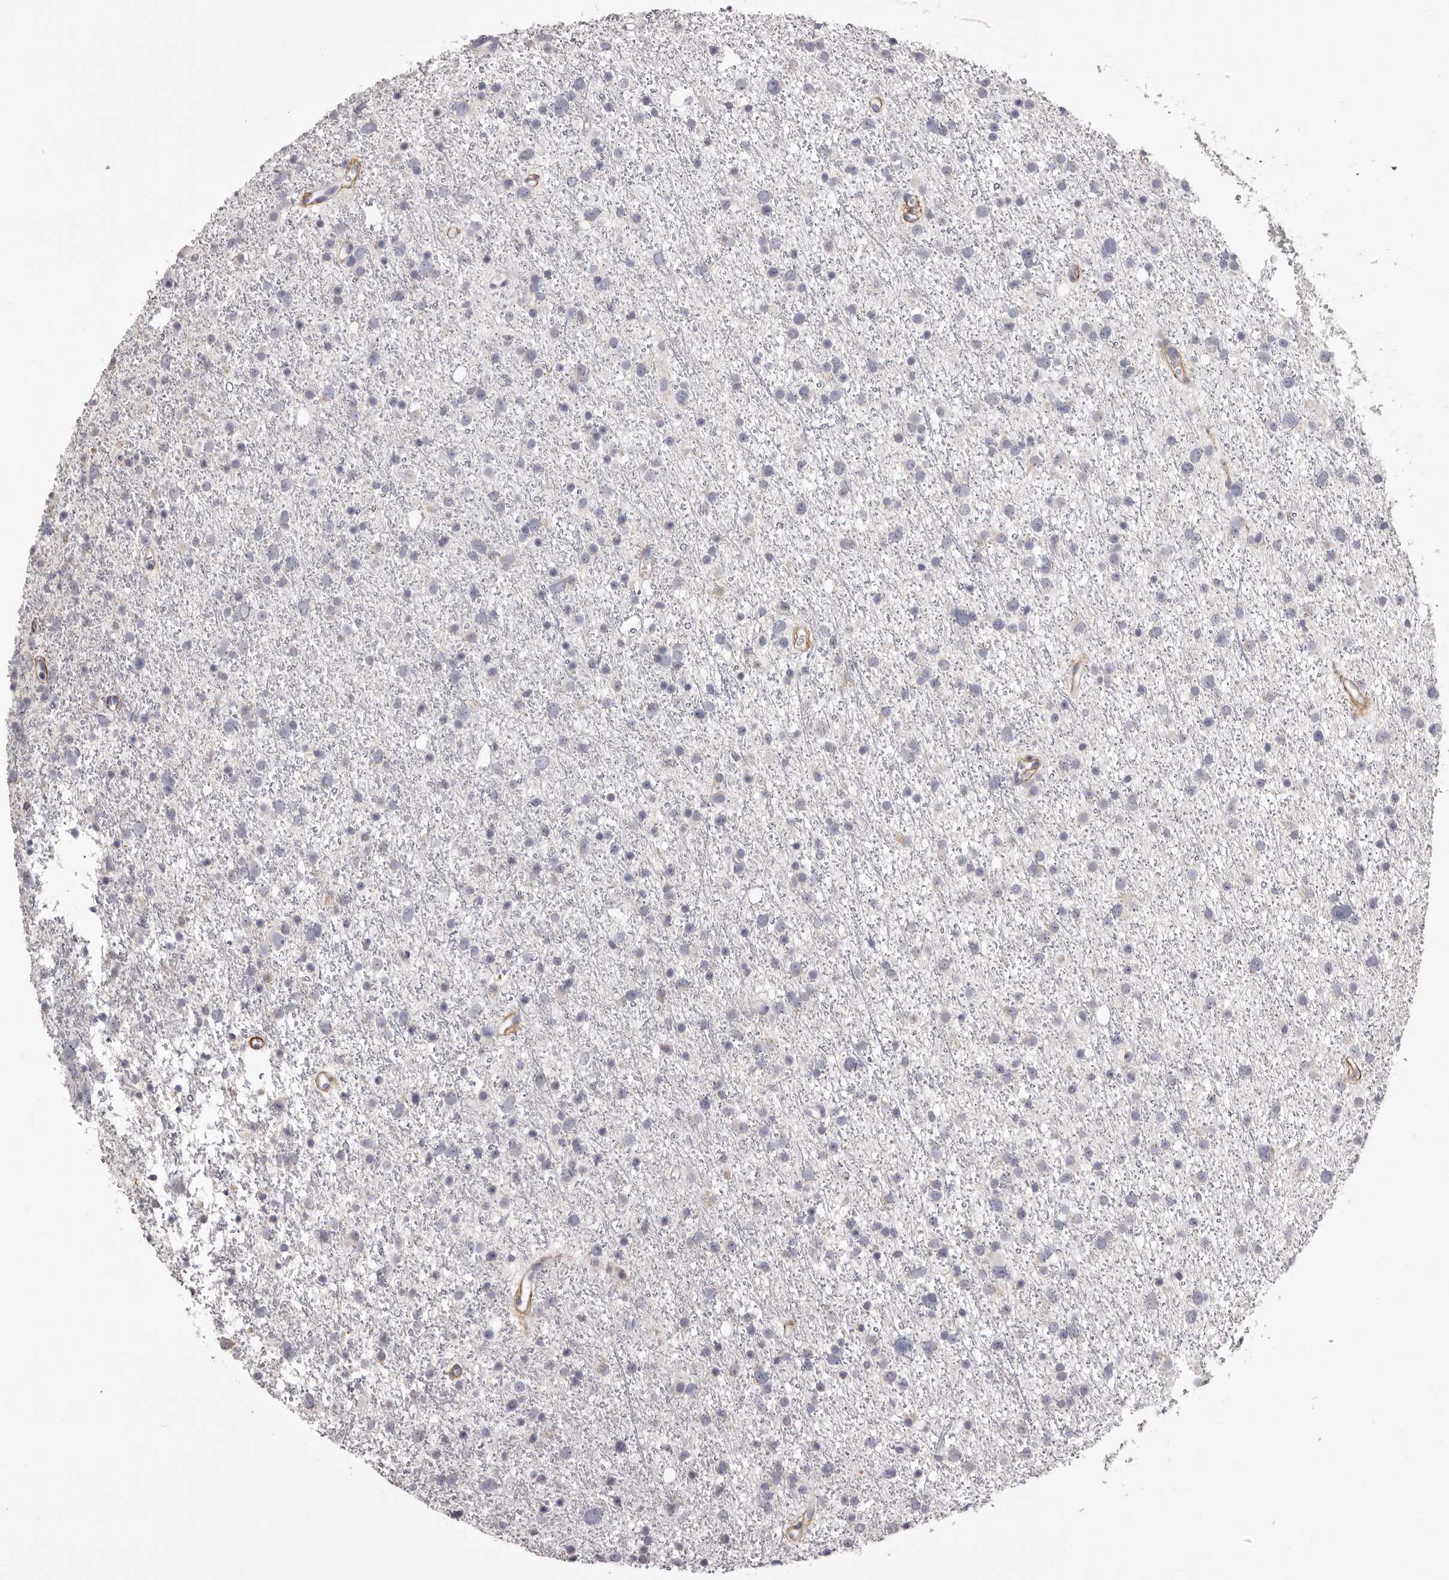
{"staining": {"intensity": "negative", "quantity": "none", "location": "none"}, "tissue": "glioma", "cell_type": "Tumor cells", "image_type": "cancer", "snomed": [{"axis": "morphology", "description": "Glioma, malignant, Low grade"}, {"axis": "topography", "description": "Cerebral cortex"}], "caption": "A high-resolution photomicrograph shows immunohistochemistry staining of malignant low-grade glioma, which shows no significant expression in tumor cells.", "gene": "COL6A1", "patient": {"sex": "female", "age": 39}}